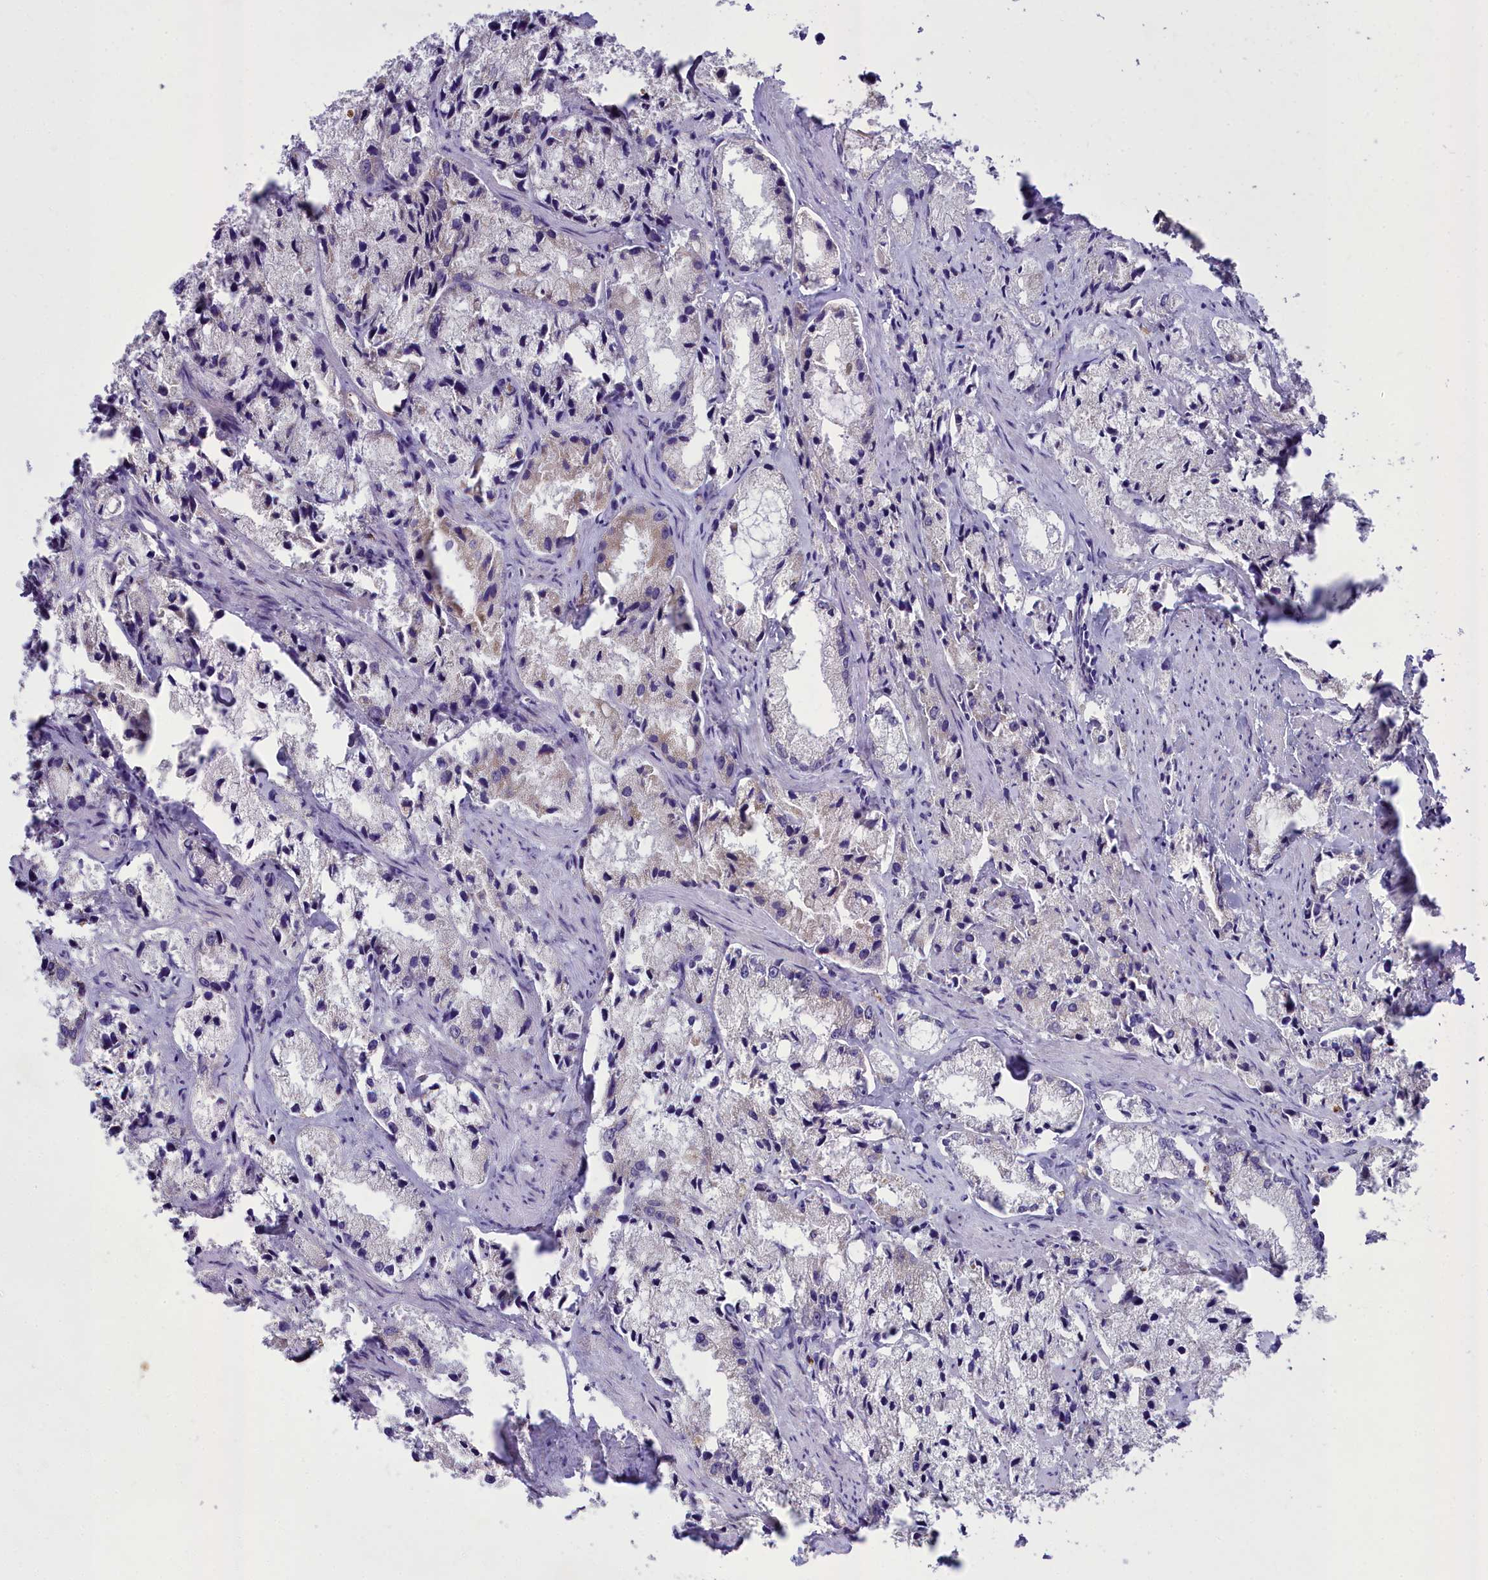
{"staining": {"intensity": "negative", "quantity": "none", "location": "none"}, "tissue": "prostate cancer", "cell_type": "Tumor cells", "image_type": "cancer", "snomed": [{"axis": "morphology", "description": "Adenocarcinoma, High grade"}, {"axis": "topography", "description": "Prostate"}], "caption": "The histopathology image exhibits no significant positivity in tumor cells of adenocarcinoma (high-grade) (prostate).", "gene": "MIIP", "patient": {"sex": "male", "age": 66}}